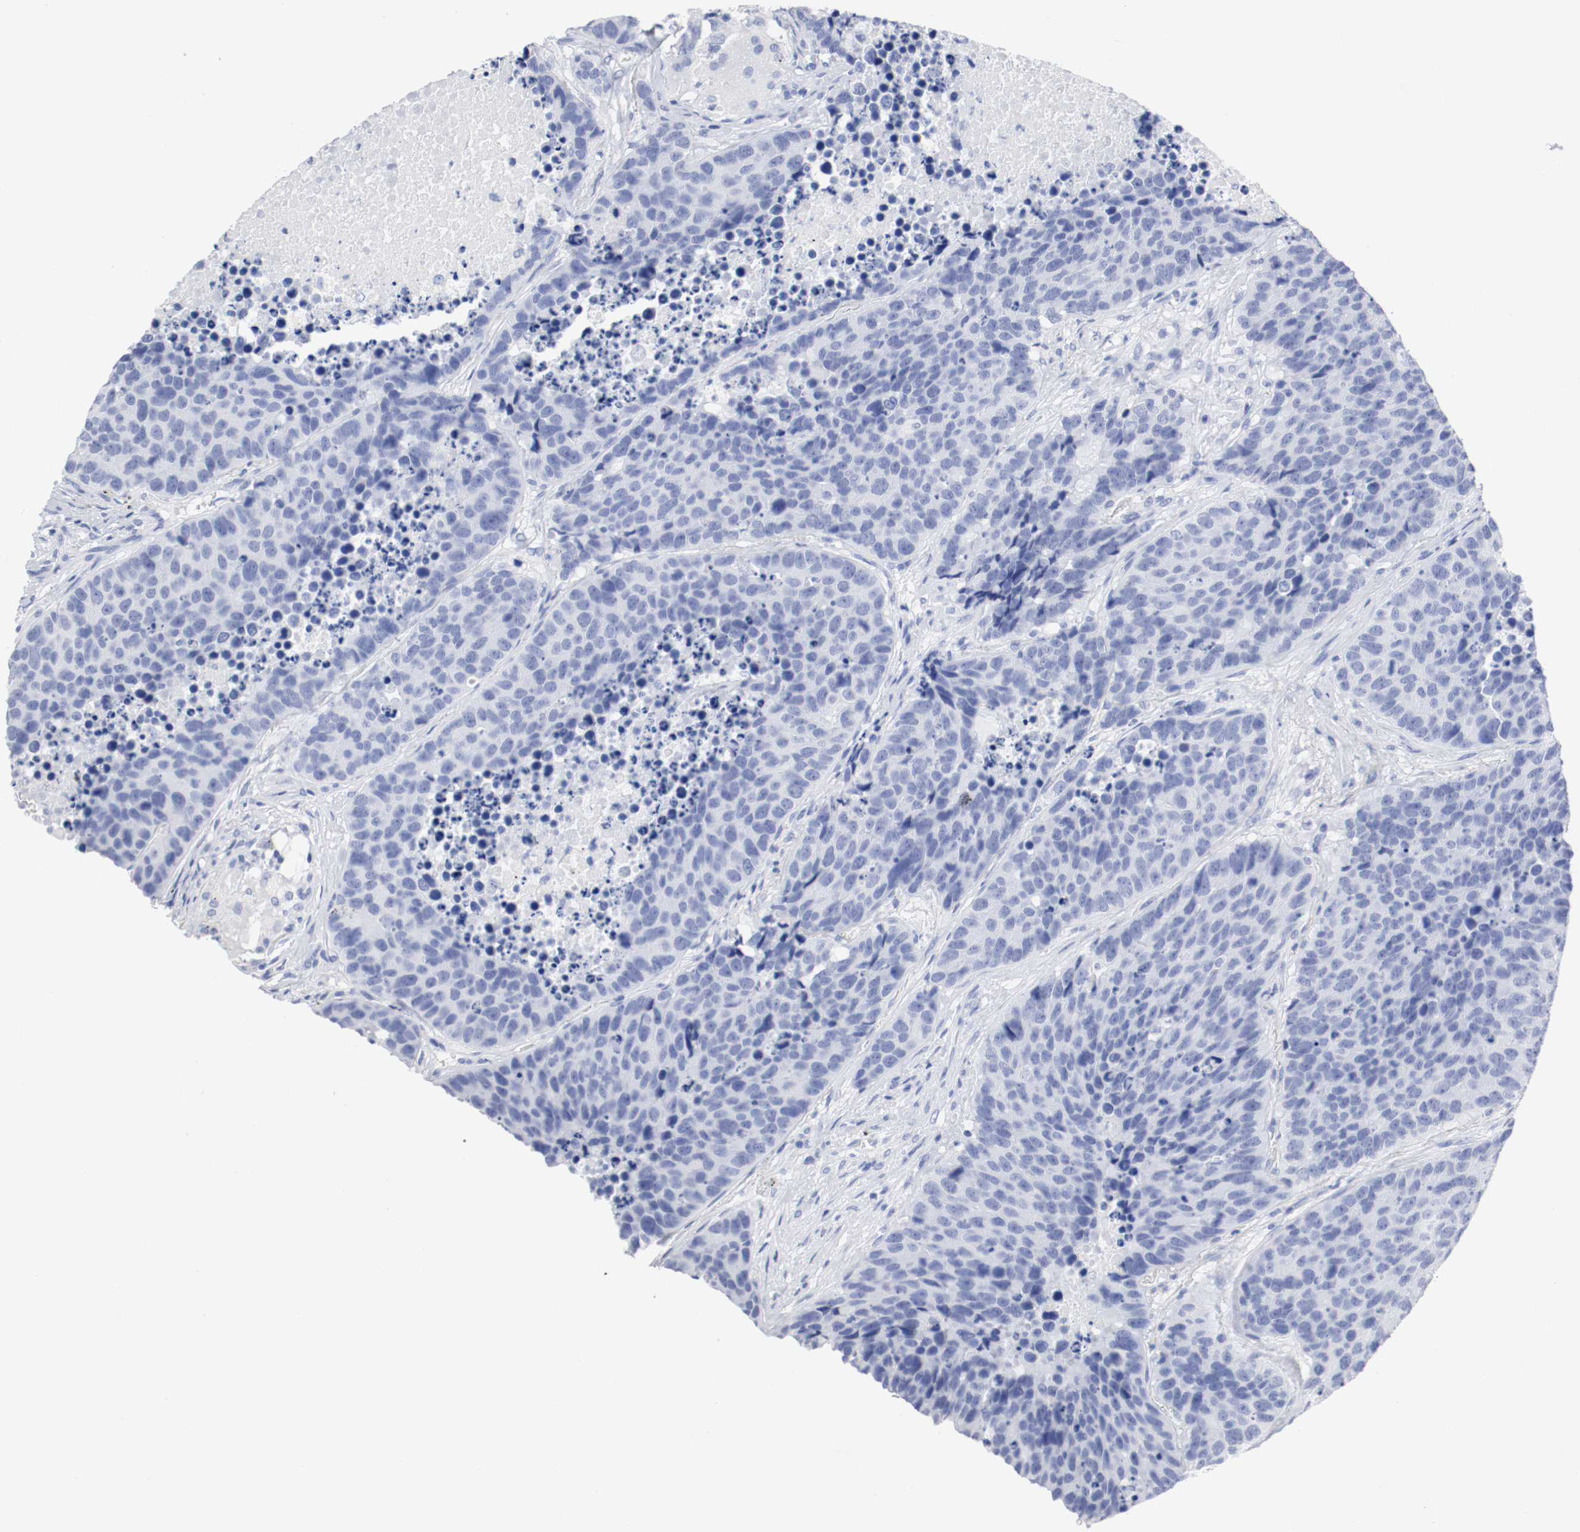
{"staining": {"intensity": "negative", "quantity": "none", "location": "none"}, "tissue": "carcinoid", "cell_type": "Tumor cells", "image_type": "cancer", "snomed": [{"axis": "morphology", "description": "Carcinoid, malignant, NOS"}, {"axis": "topography", "description": "Lung"}], "caption": "Carcinoid (malignant) was stained to show a protein in brown. There is no significant positivity in tumor cells. The staining was performed using DAB (3,3'-diaminobenzidine) to visualize the protein expression in brown, while the nuclei were stained in blue with hematoxylin (Magnification: 20x).", "gene": "GAD1", "patient": {"sex": "male", "age": 60}}